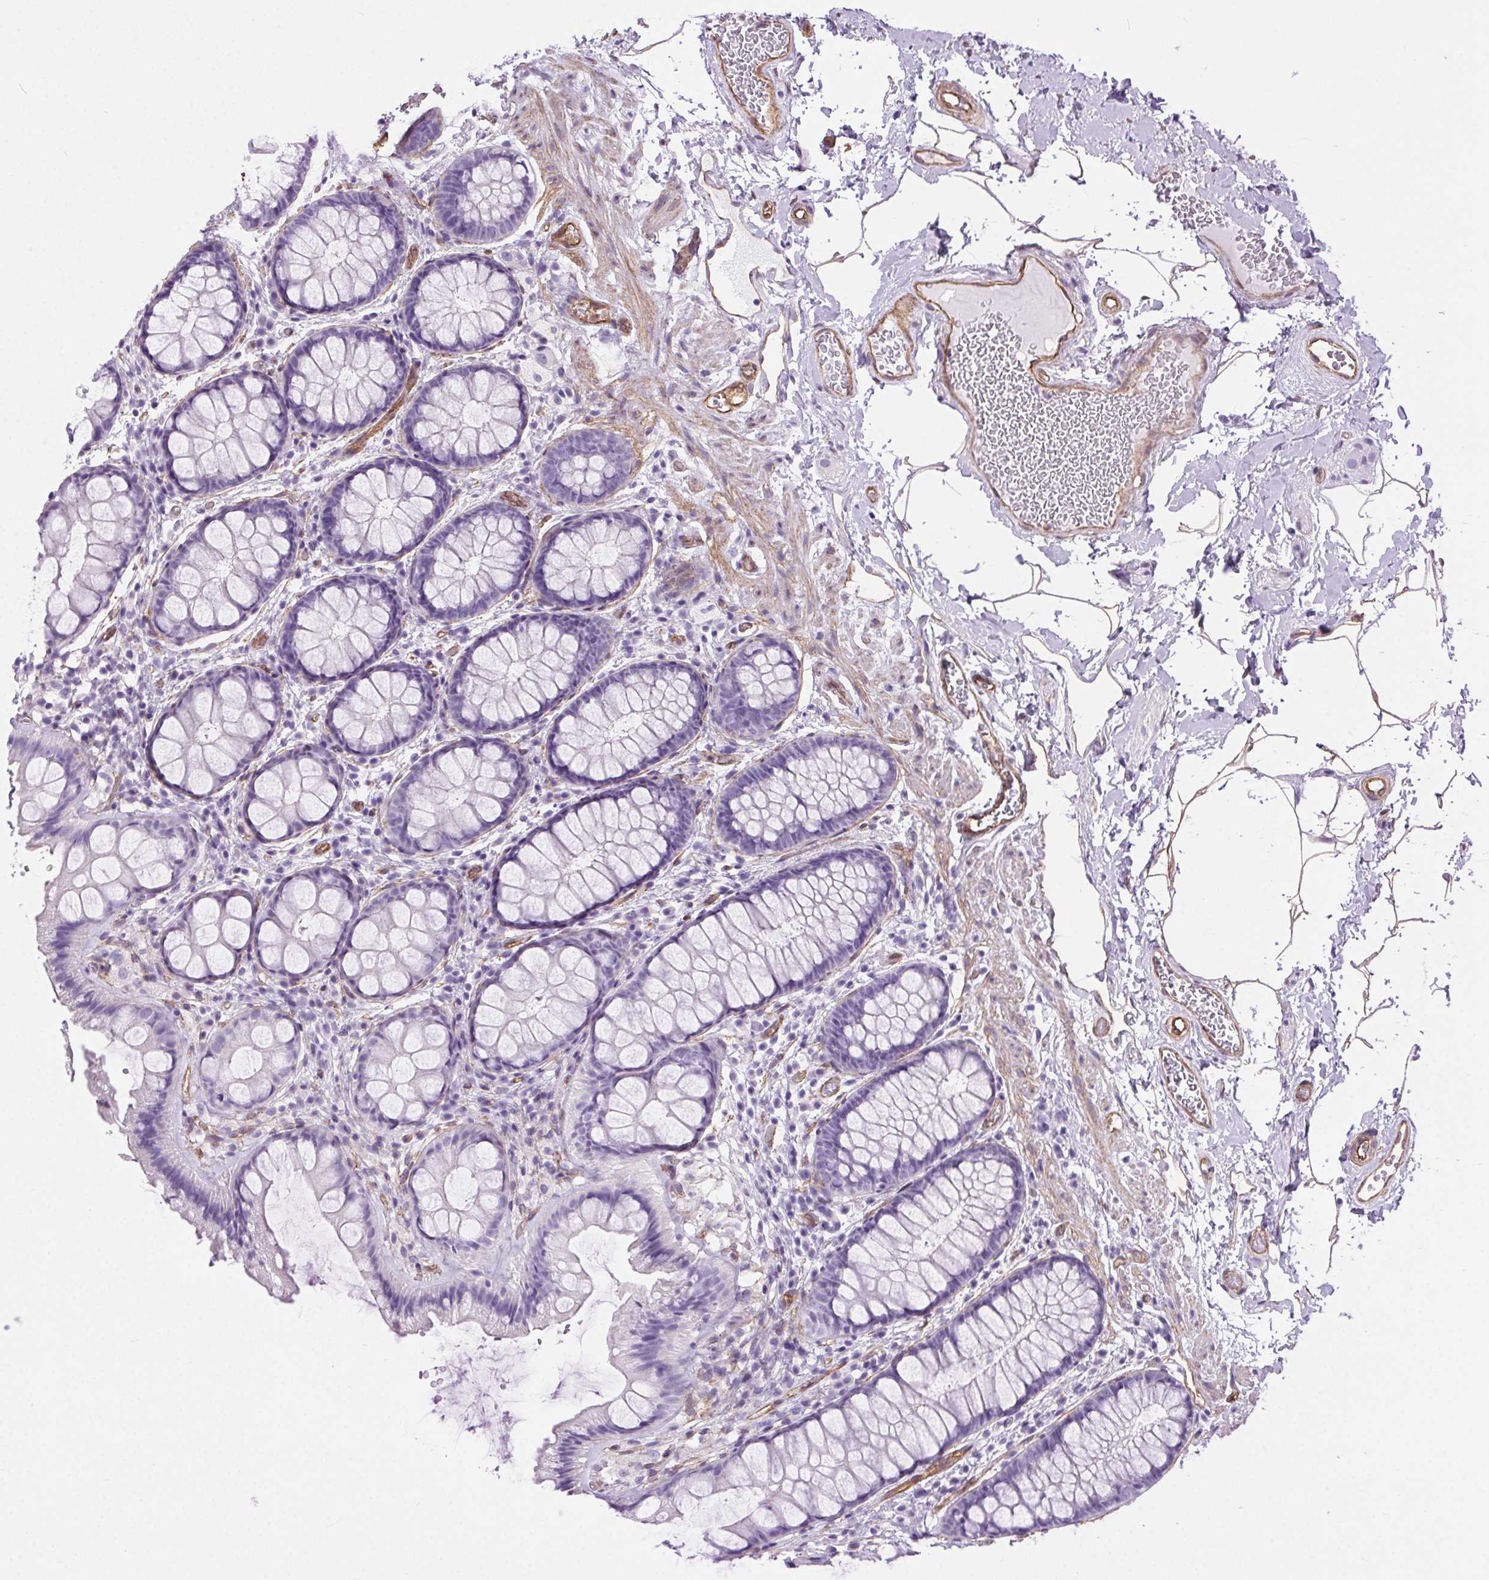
{"staining": {"intensity": "negative", "quantity": "none", "location": "none"}, "tissue": "rectum", "cell_type": "Glandular cells", "image_type": "normal", "snomed": [{"axis": "morphology", "description": "Normal tissue, NOS"}, {"axis": "topography", "description": "Rectum"}], "caption": "Immunohistochemistry (IHC) image of normal human rectum stained for a protein (brown), which shows no expression in glandular cells.", "gene": "SHCBP1L", "patient": {"sex": "female", "age": 62}}